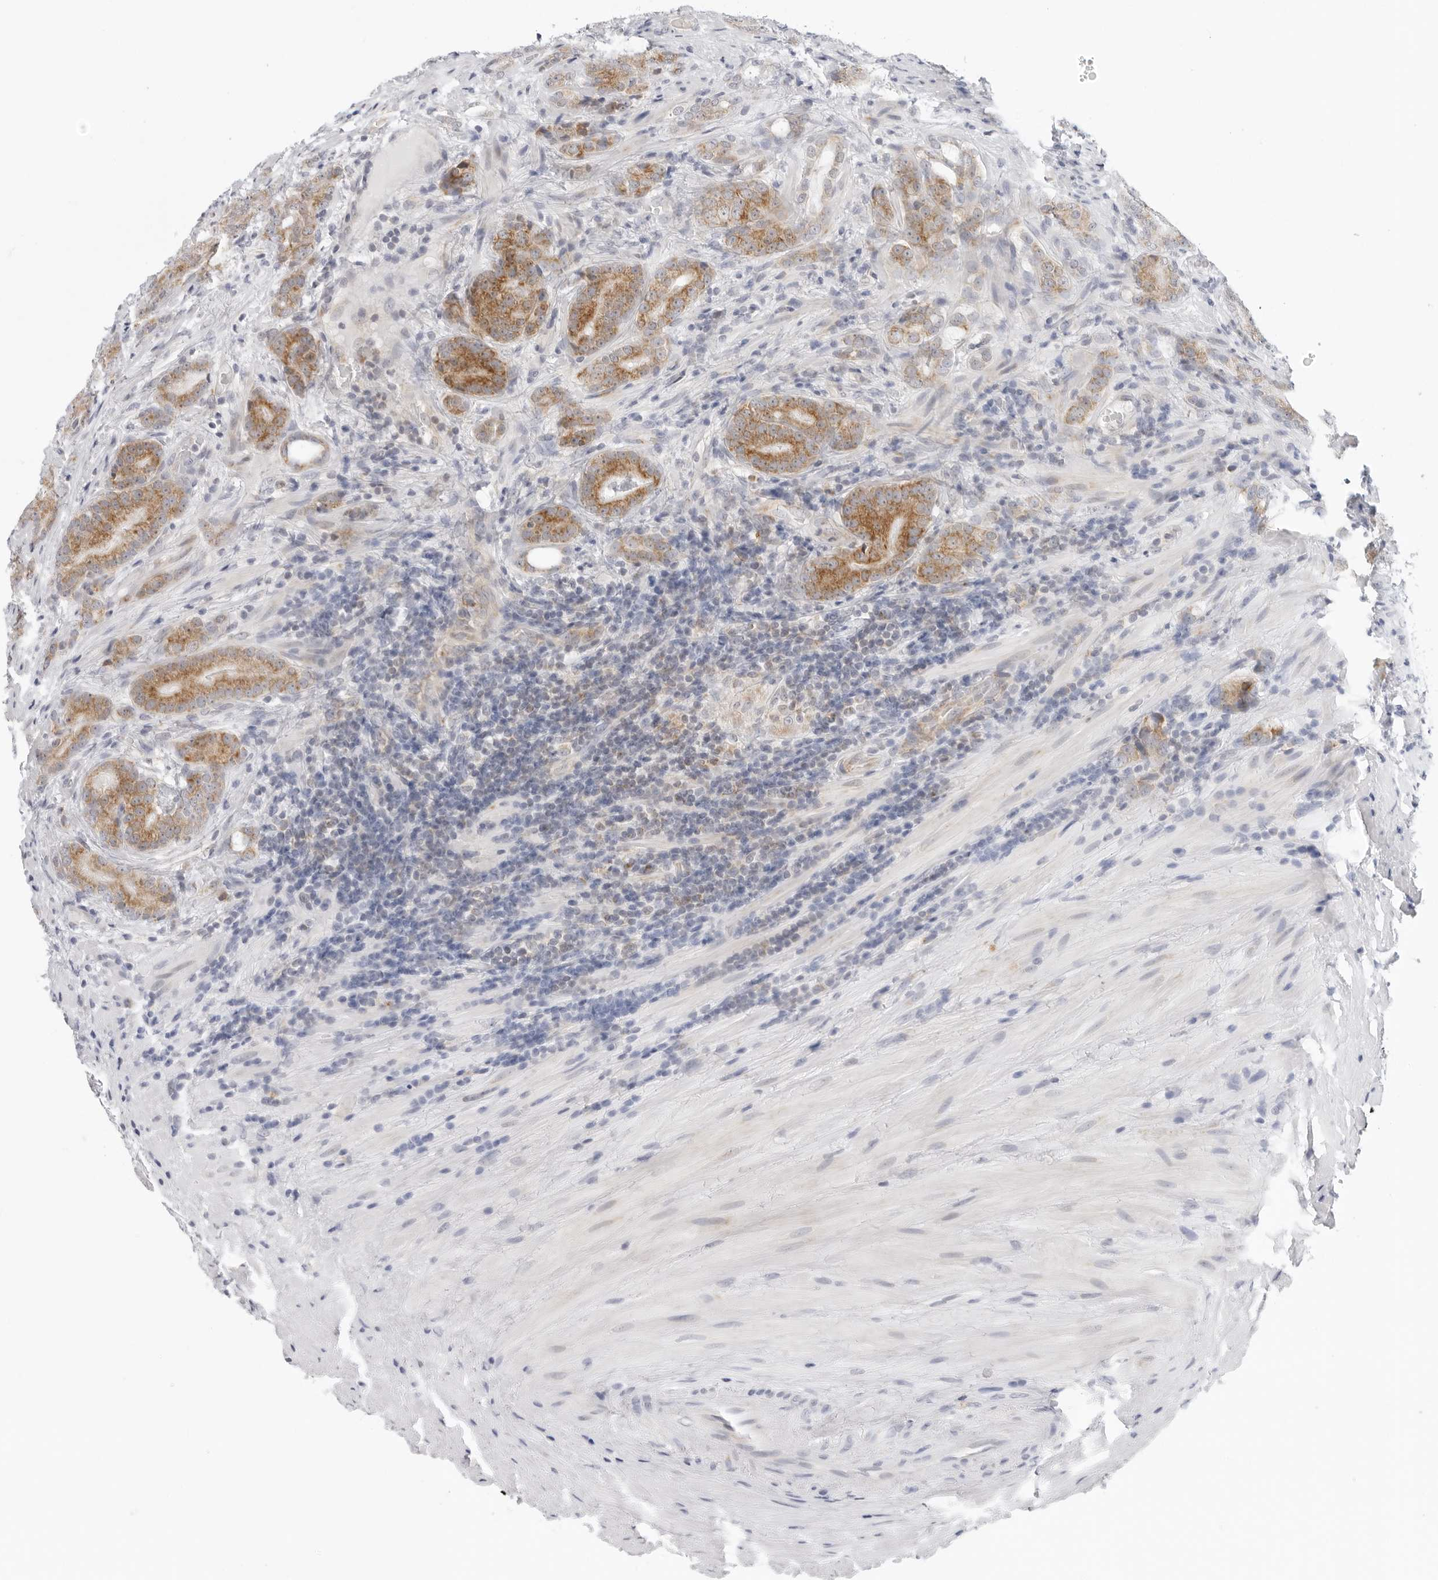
{"staining": {"intensity": "moderate", "quantity": ">75%", "location": "cytoplasmic/membranous"}, "tissue": "prostate cancer", "cell_type": "Tumor cells", "image_type": "cancer", "snomed": [{"axis": "morphology", "description": "Adenocarcinoma, High grade"}, {"axis": "topography", "description": "Prostate"}], "caption": "DAB immunohistochemical staining of human prostate cancer (adenocarcinoma (high-grade)) demonstrates moderate cytoplasmic/membranous protein expression in about >75% of tumor cells.", "gene": "CIART", "patient": {"sex": "male", "age": 57}}